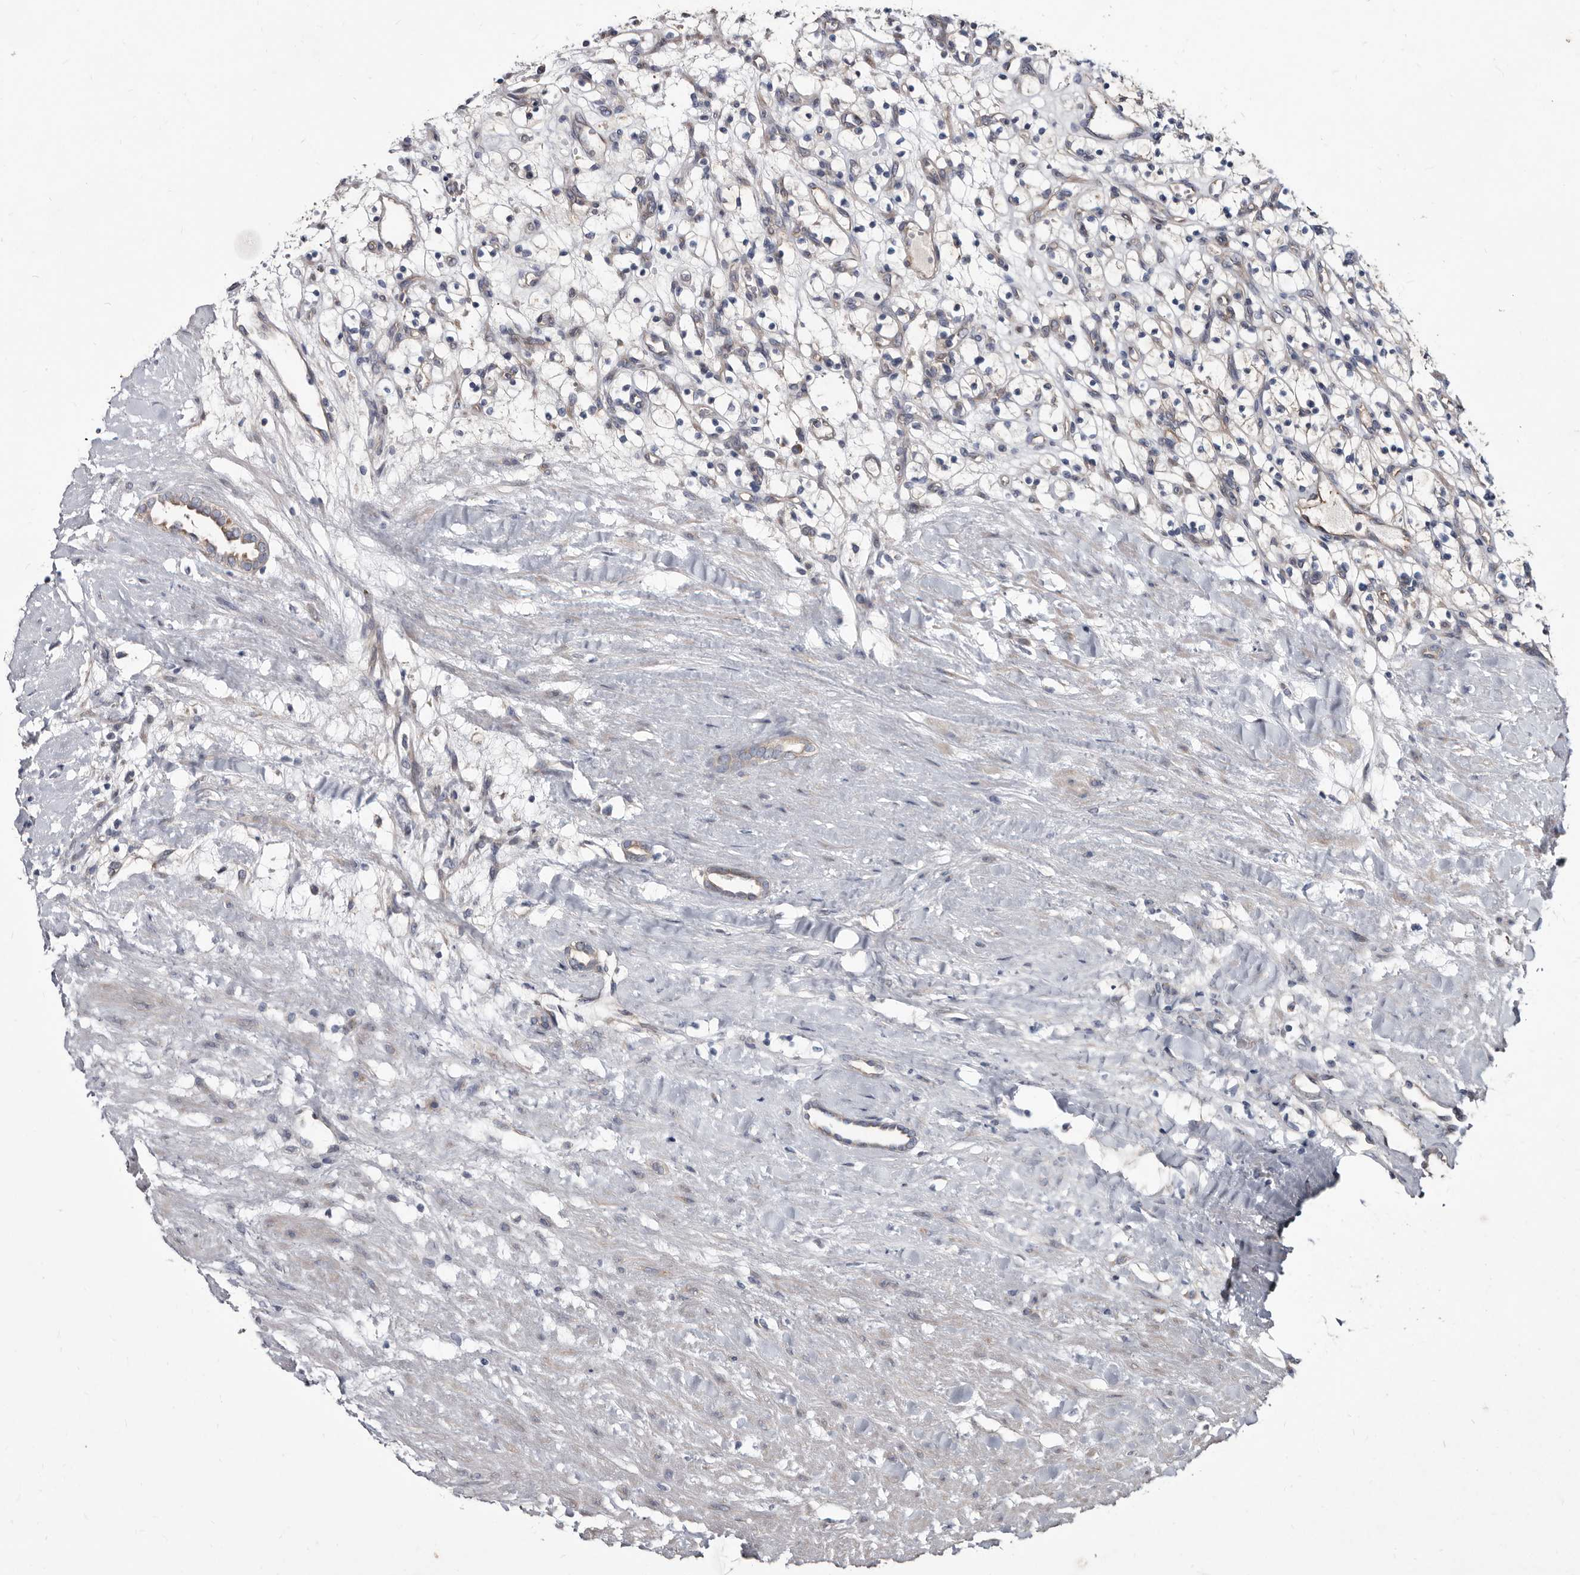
{"staining": {"intensity": "negative", "quantity": "none", "location": "none"}, "tissue": "renal cancer", "cell_type": "Tumor cells", "image_type": "cancer", "snomed": [{"axis": "morphology", "description": "Adenocarcinoma, NOS"}, {"axis": "topography", "description": "Kidney"}], "caption": "A micrograph of human renal adenocarcinoma is negative for staining in tumor cells.", "gene": "ABCF2", "patient": {"sex": "female", "age": 57}}